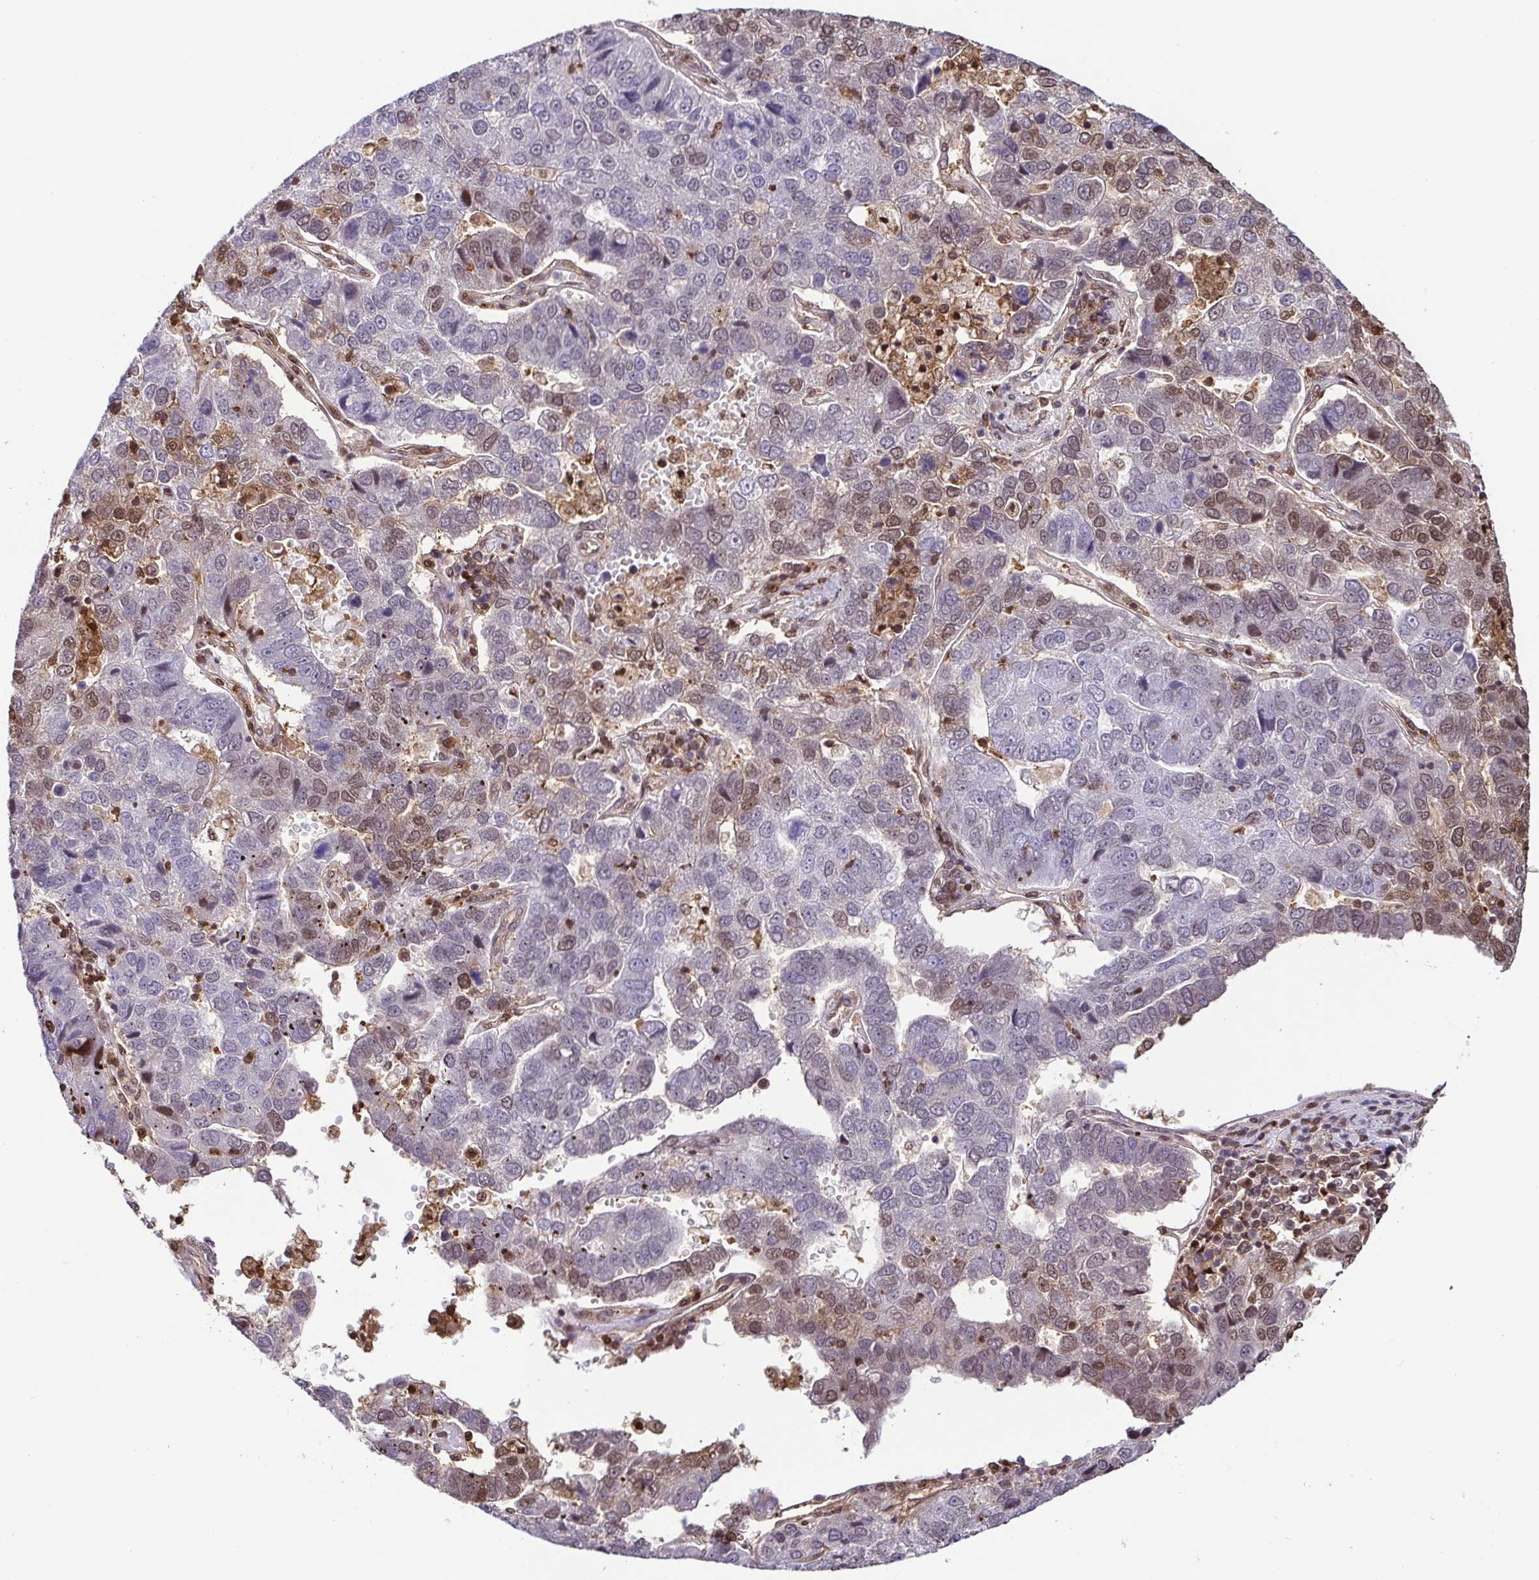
{"staining": {"intensity": "weak", "quantity": "<25%", "location": "nuclear"}, "tissue": "pancreatic cancer", "cell_type": "Tumor cells", "image_type": "cancer", "snomed": [{"axis": "morphology", "description": "Adenocarcinoma, NOS"}, {"axis": "topography", "description": "Pancreas"}], "caption": "Pancreatic cancer stained for a protein using immunohistochemistry (IHC) shows no staining tumor cells.", "gene": "PSMB9", "patient": {"sex": "female", "age": 61}}